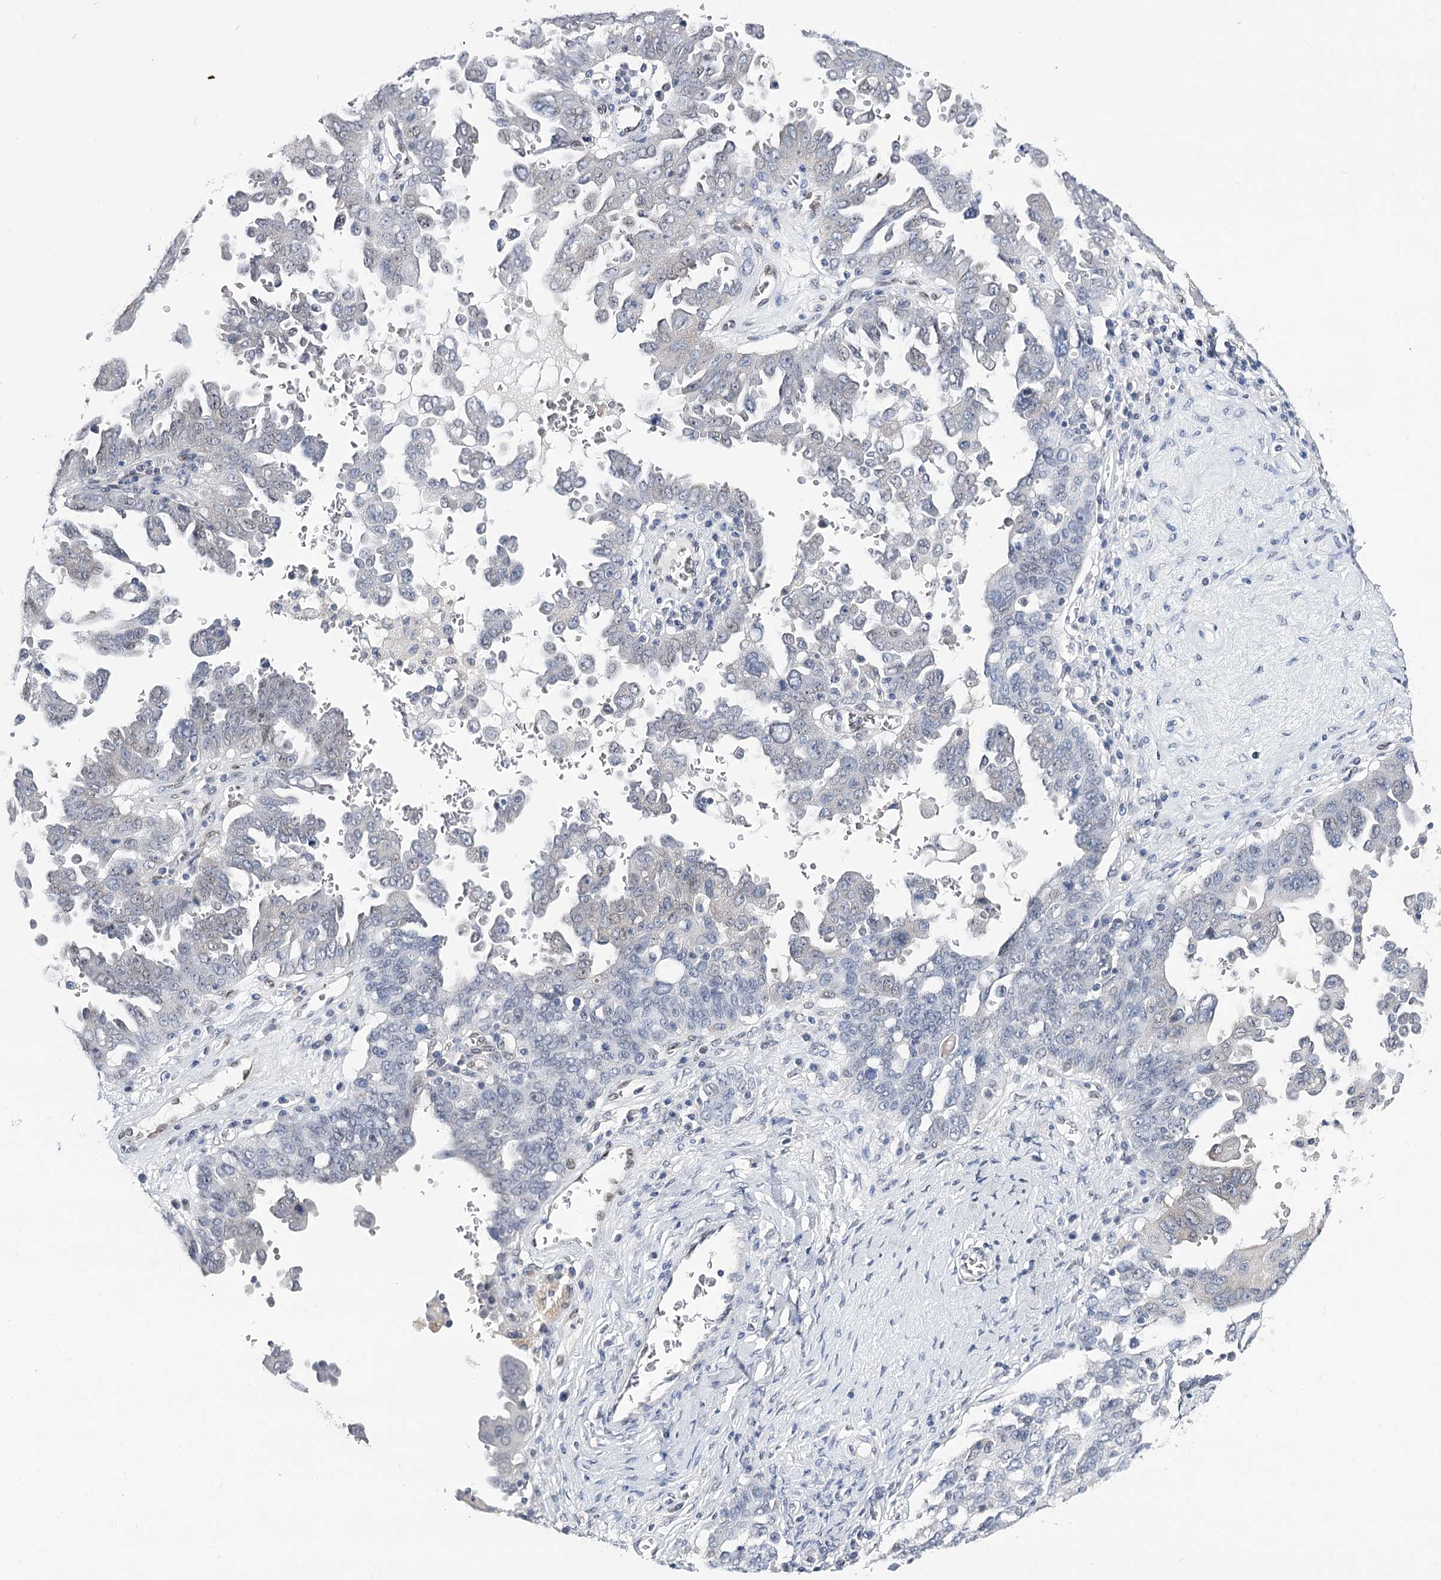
{"staining": {"intensity": "negative", "quantity": "none", "location": "none"}, "tissue": "ovarian cancer", "cell_type": "Tumor cells", "image_type": "cancer", "snomed": [{"axis": "morphology", "description": "Carcinoma, endometroid"}, {"axis": "topography", "description": "Ovary"}], "caption": "IHC photomicrograph of neoplastic tissue: human ovarian endometroid carcinoma stained with DAB displays no significant protein staining in tumor cells.", "gene": "TMEM201", "patient": {"sex": "female", "age": 62}}